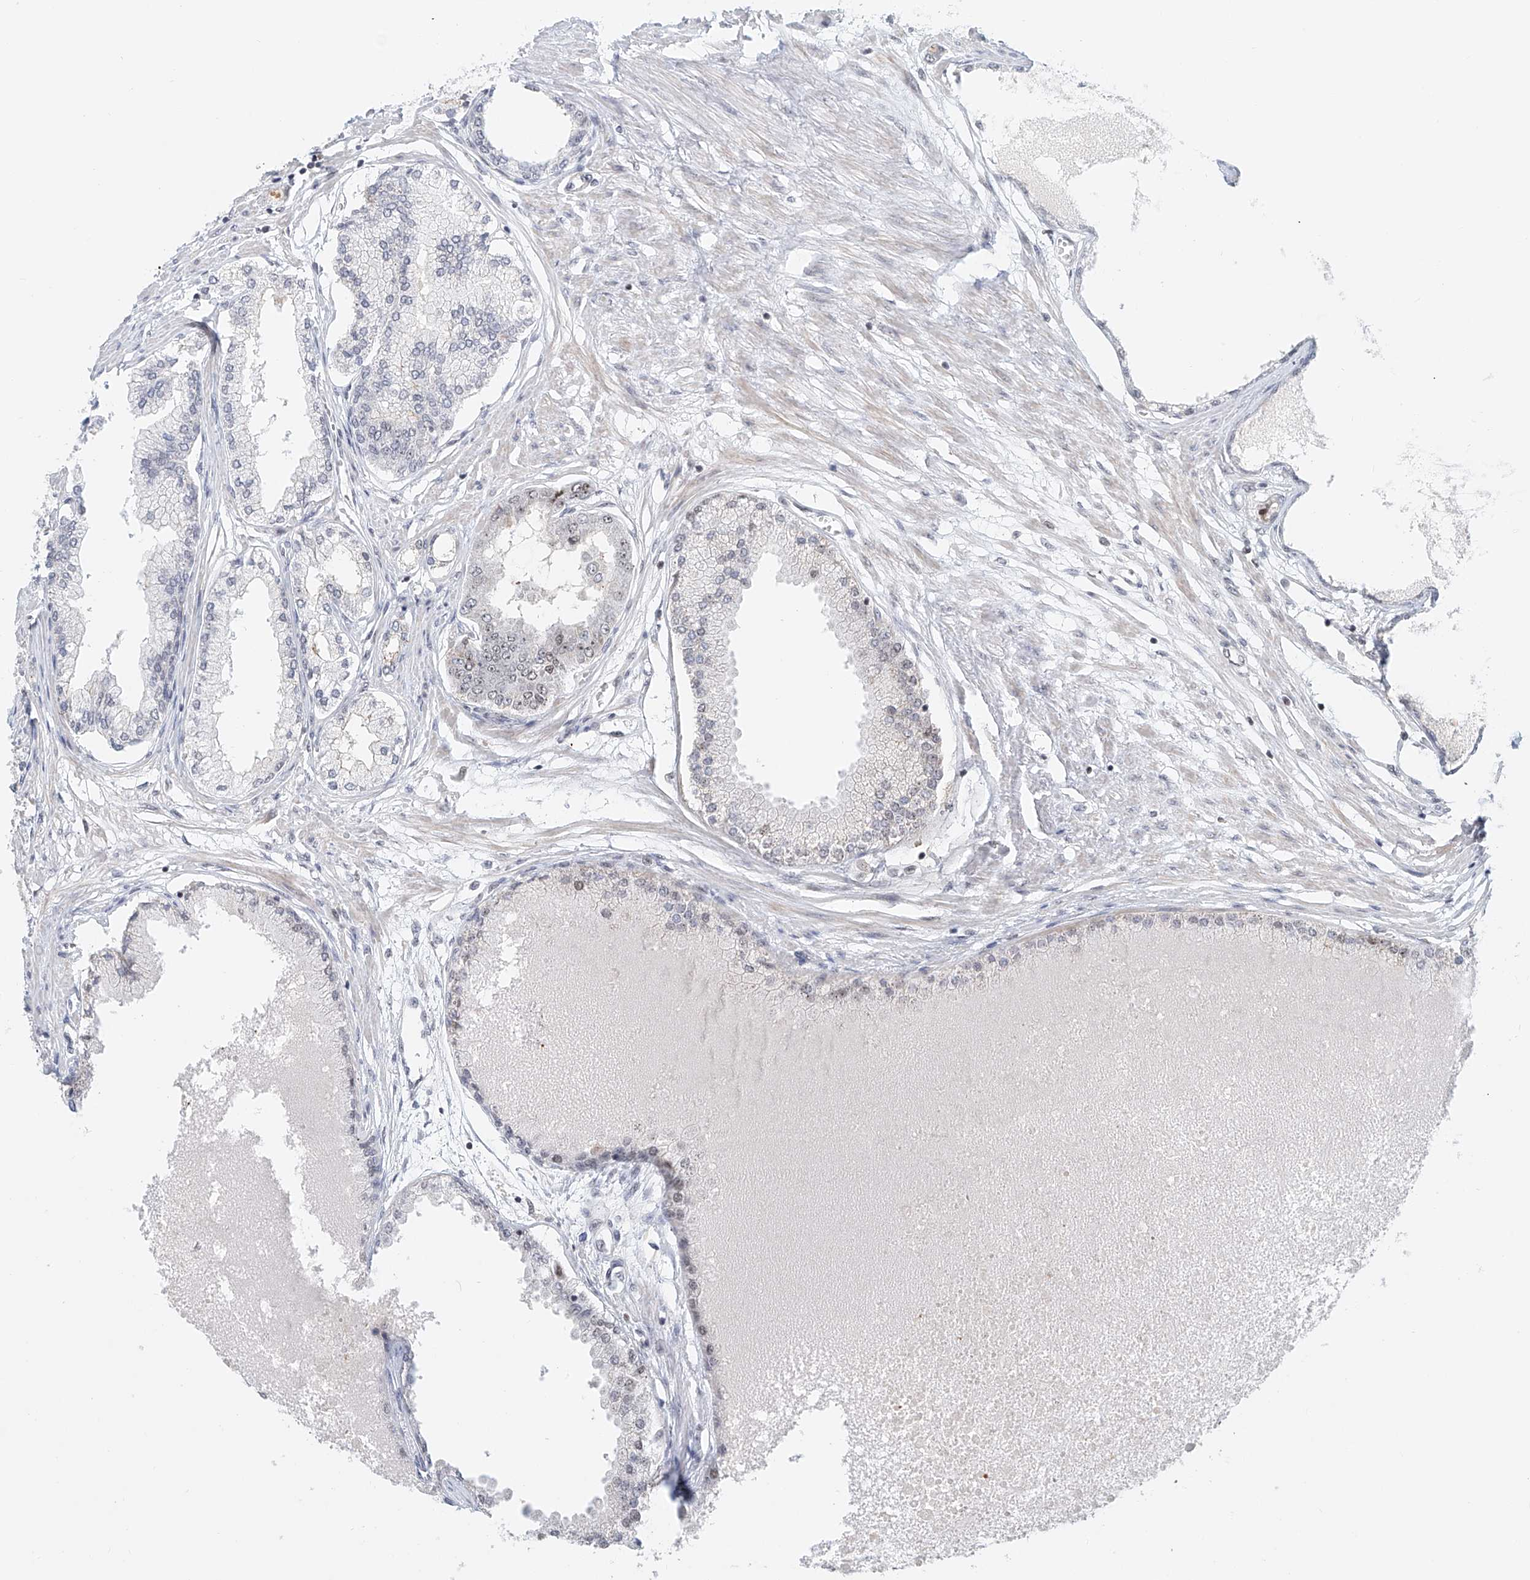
{"staining": {"intensity": "negative", "quantity": "none", "location": "none"}, "tissue": "prostate cancer", "cell_type": "Tumor cells", "image_type": "cancer", "snomed": [{"axis": "morphology", "description": "Adenocarcinoma, Low grade"}, {"axis": "topography", "description": "Prostate"}], "caption": "IHC micrograph of low-grade adenocarcinoma (prostate) stained for a protein (brown), which shows no positivity in tumor cells. (Stains: DAB (3,3'-diaminobenzidine) immunohistochemistry (IHC) with hematoxylin counter stain, Microscopy: brightfield microscopy at high magnification).", "gene": "PRUNE2", "patient": {"sex": "male", "age": 63}}